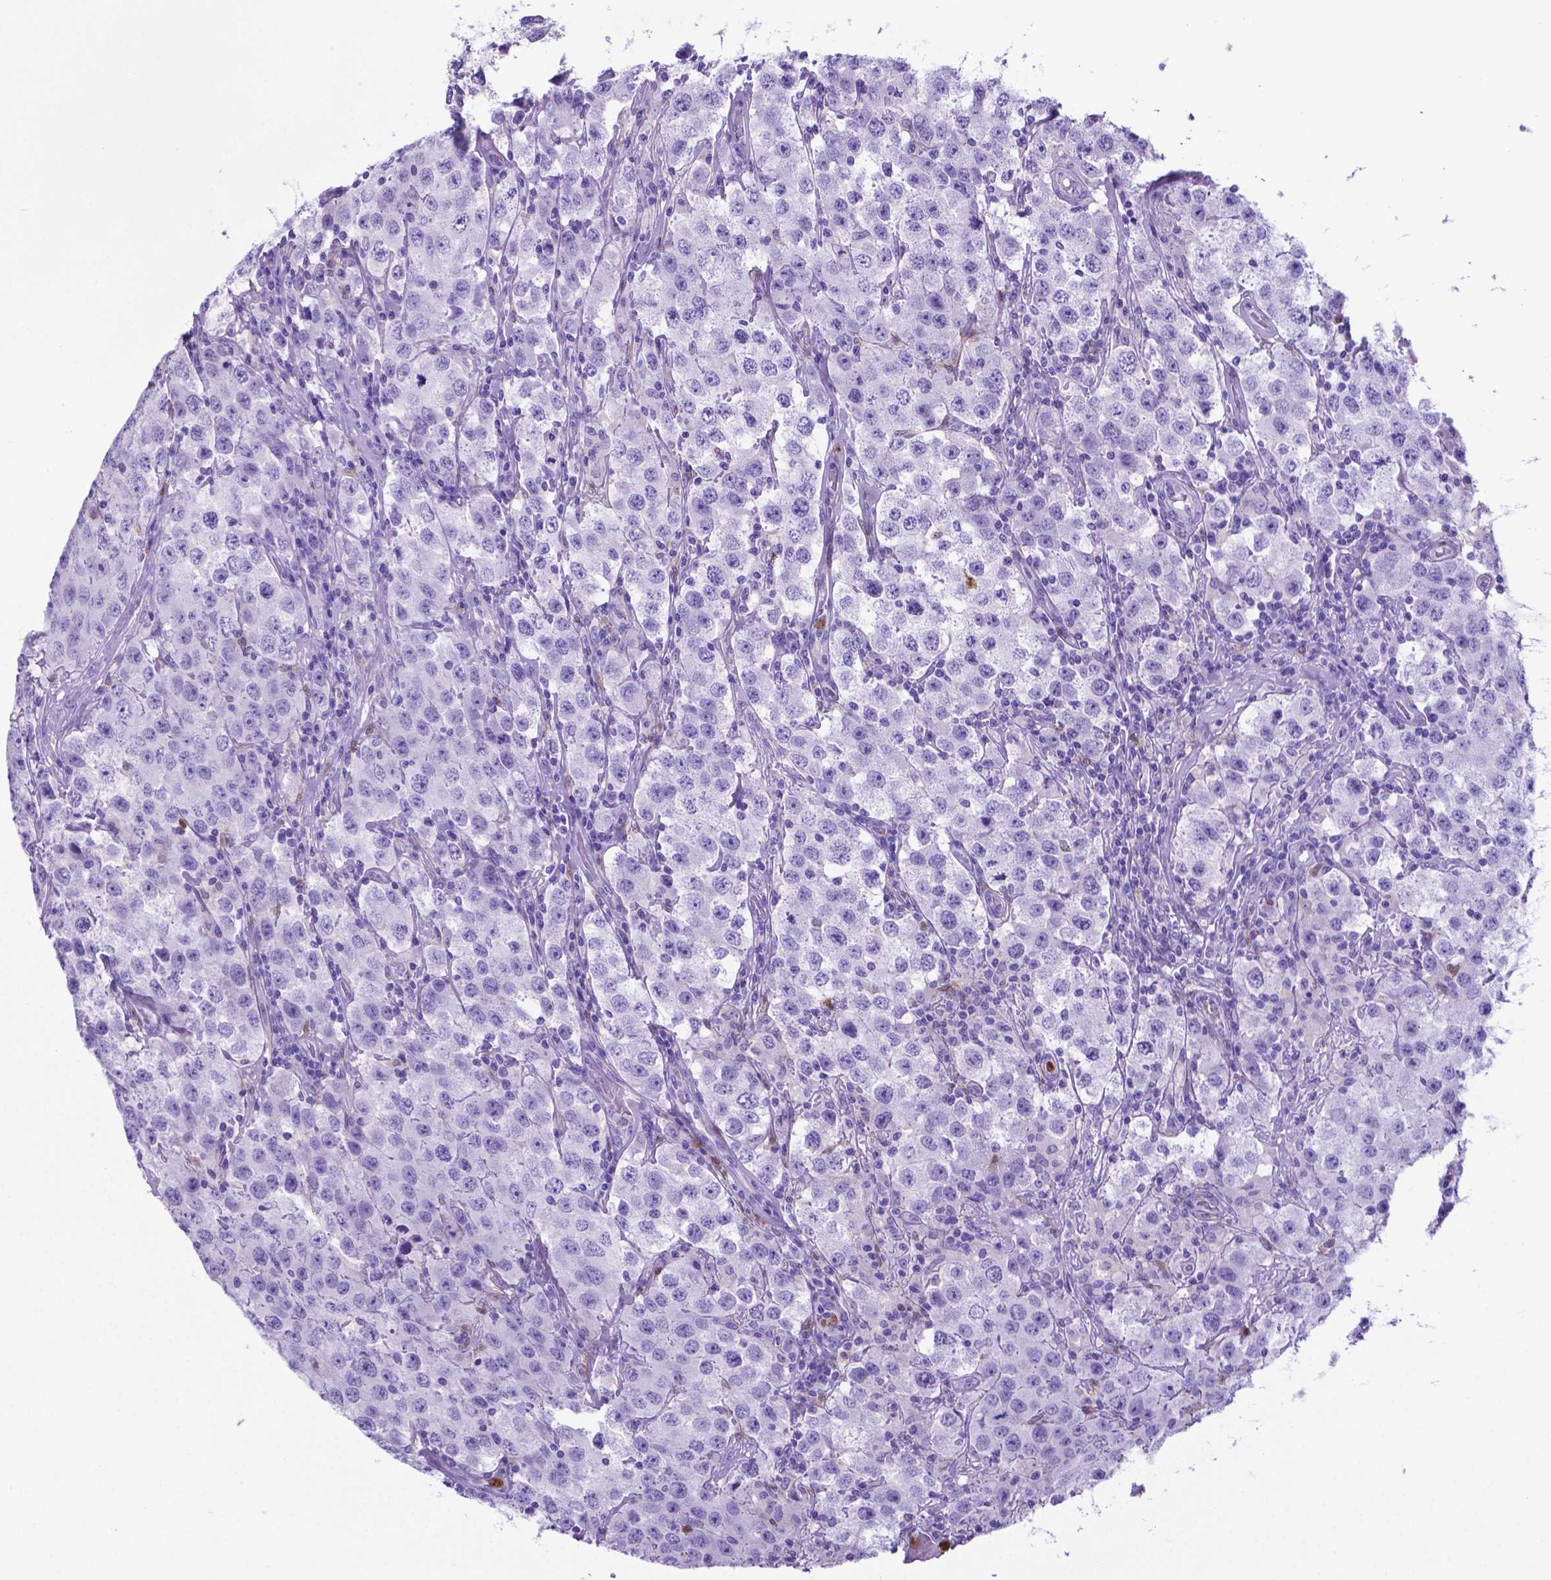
{"staining": {"intensity": "negative", "quantity": "none", "location": "none"}, "tissue": "testis cancer", "cell_type": "Tumor cells", "image_type": "cancer", "snomed": [{"axis": "morphology", "description": "Seminoma, NOS"}, {"axis": "topography", "description": "Testis"}], "caption": "The immunohistochemistry histopathology image has no significant staining in tumor cells of seminoma (testis) tissue.", "gene": "LZTR1", "patient": {"sex": "male", "age": 52}}